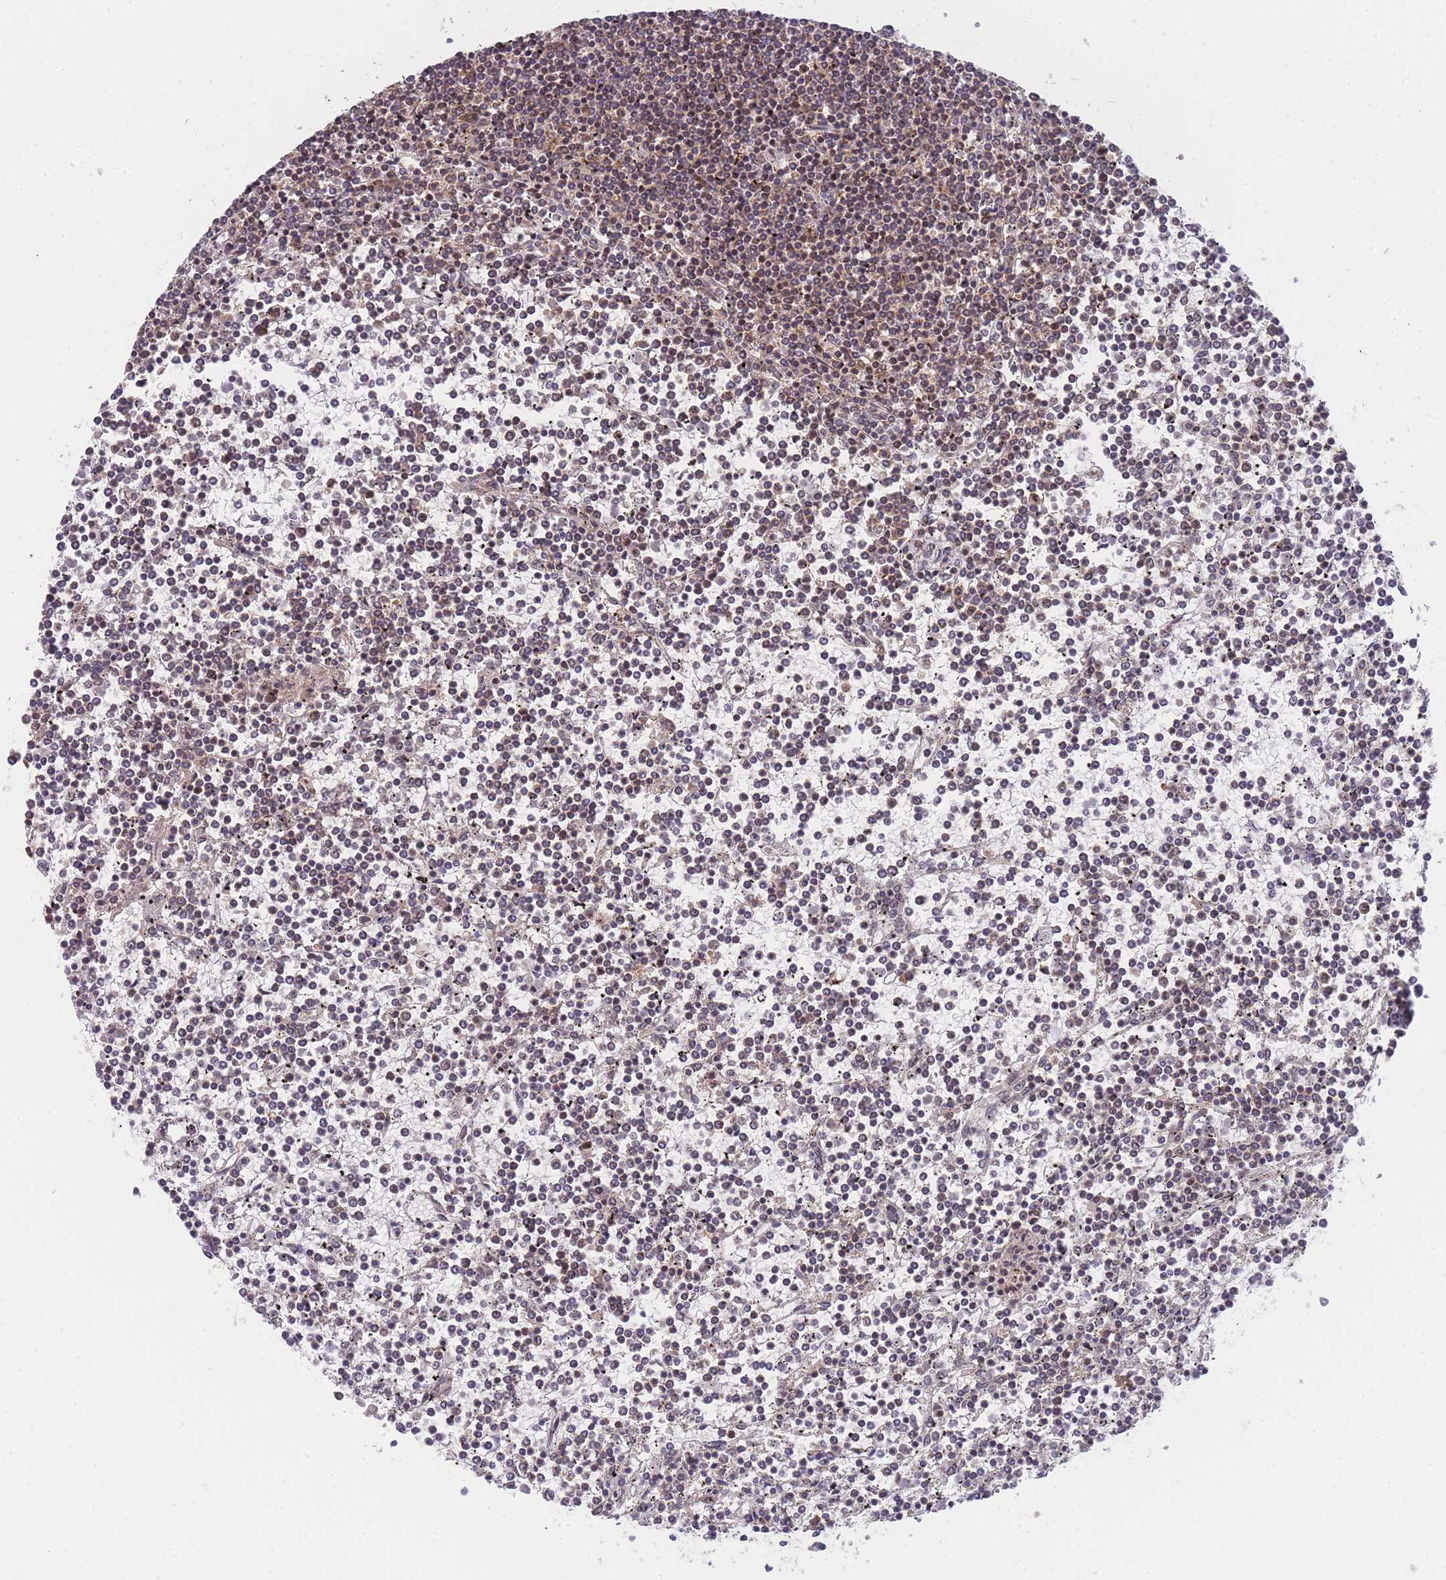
{"staining": {"intensity": "weak", "quantity": "25%-75%", "location": "cytoplasmic/membranous"}, "tissue": "lymphoma", "cell_type": "Tumor cells", "image_type": "cancer", "snomed": [{"axis": "morphology", "description": "Malignant lymphoma, non-Hodgkin's type, Low grade"}, {"axis": "topography", "description": "Spleen"}], "caption": "A histopathology image showing weak cytoplasmic/membranous staining in approximately 25%-75% of tumor cells in lymphoma, as visualized by brown immunohistochemical staining.", "gene": "MRPL23", "patient": {"sex": "female", "age": 19}}